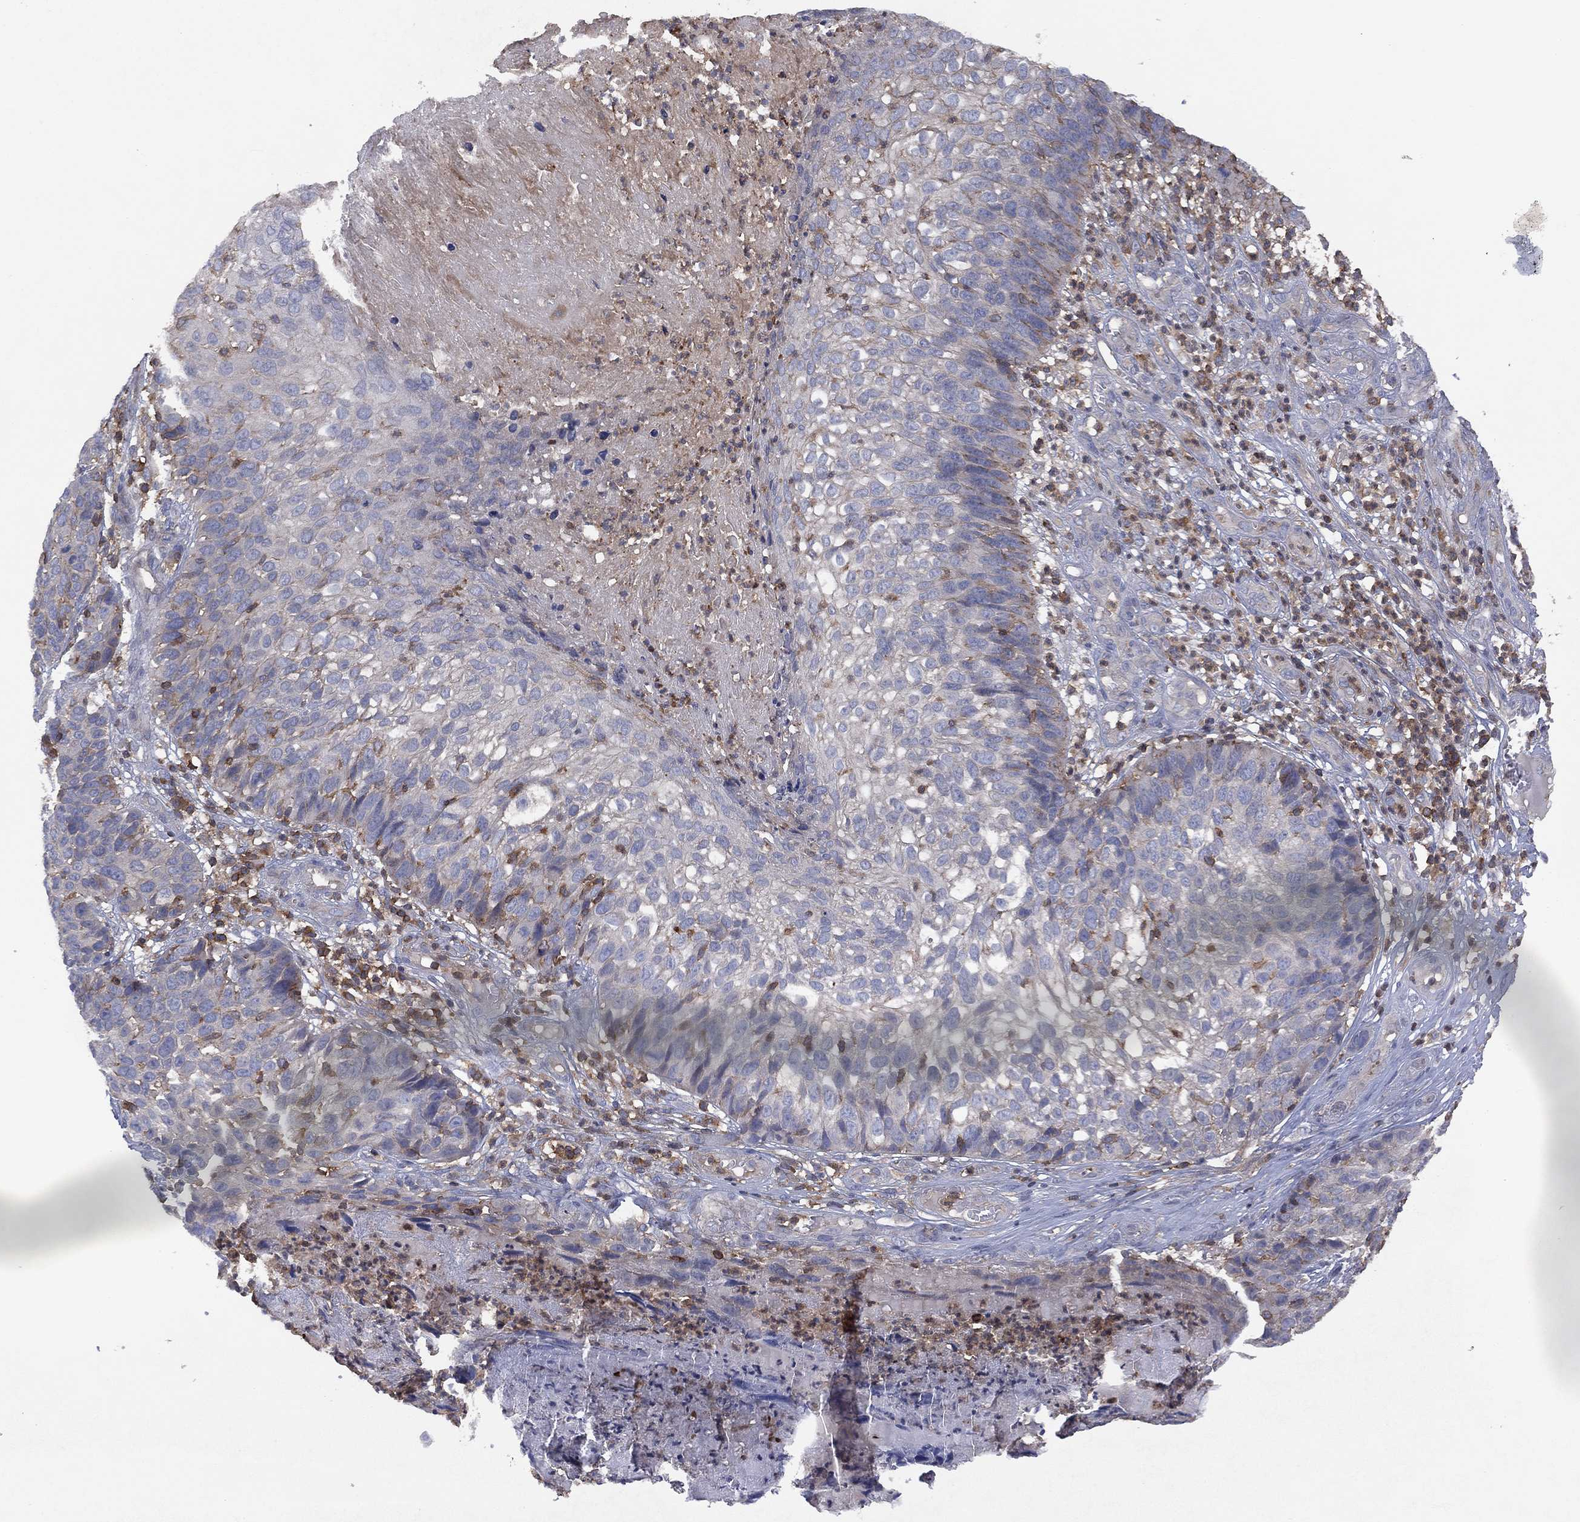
{"staining": {"intensity": "negative", "quantity": "none", "location": "none"}, "tissue": "skin cancer", "cell_type": "Tumor cells", "image_type": "cancer", "snomed": [{"axis": "morphology", "description": "Squamous cell carcinoma, NOS"}, {"axis": "topography", "description": "Skin"}], "caption": "Immunohistochemistry photomicrograph of skin squamous cell carcinoma stained for a protein (brown), which demonstrates no positivity in tumor cells.", "gene": "DOCK8", "patient": {"sex": "male", "age": 92}}